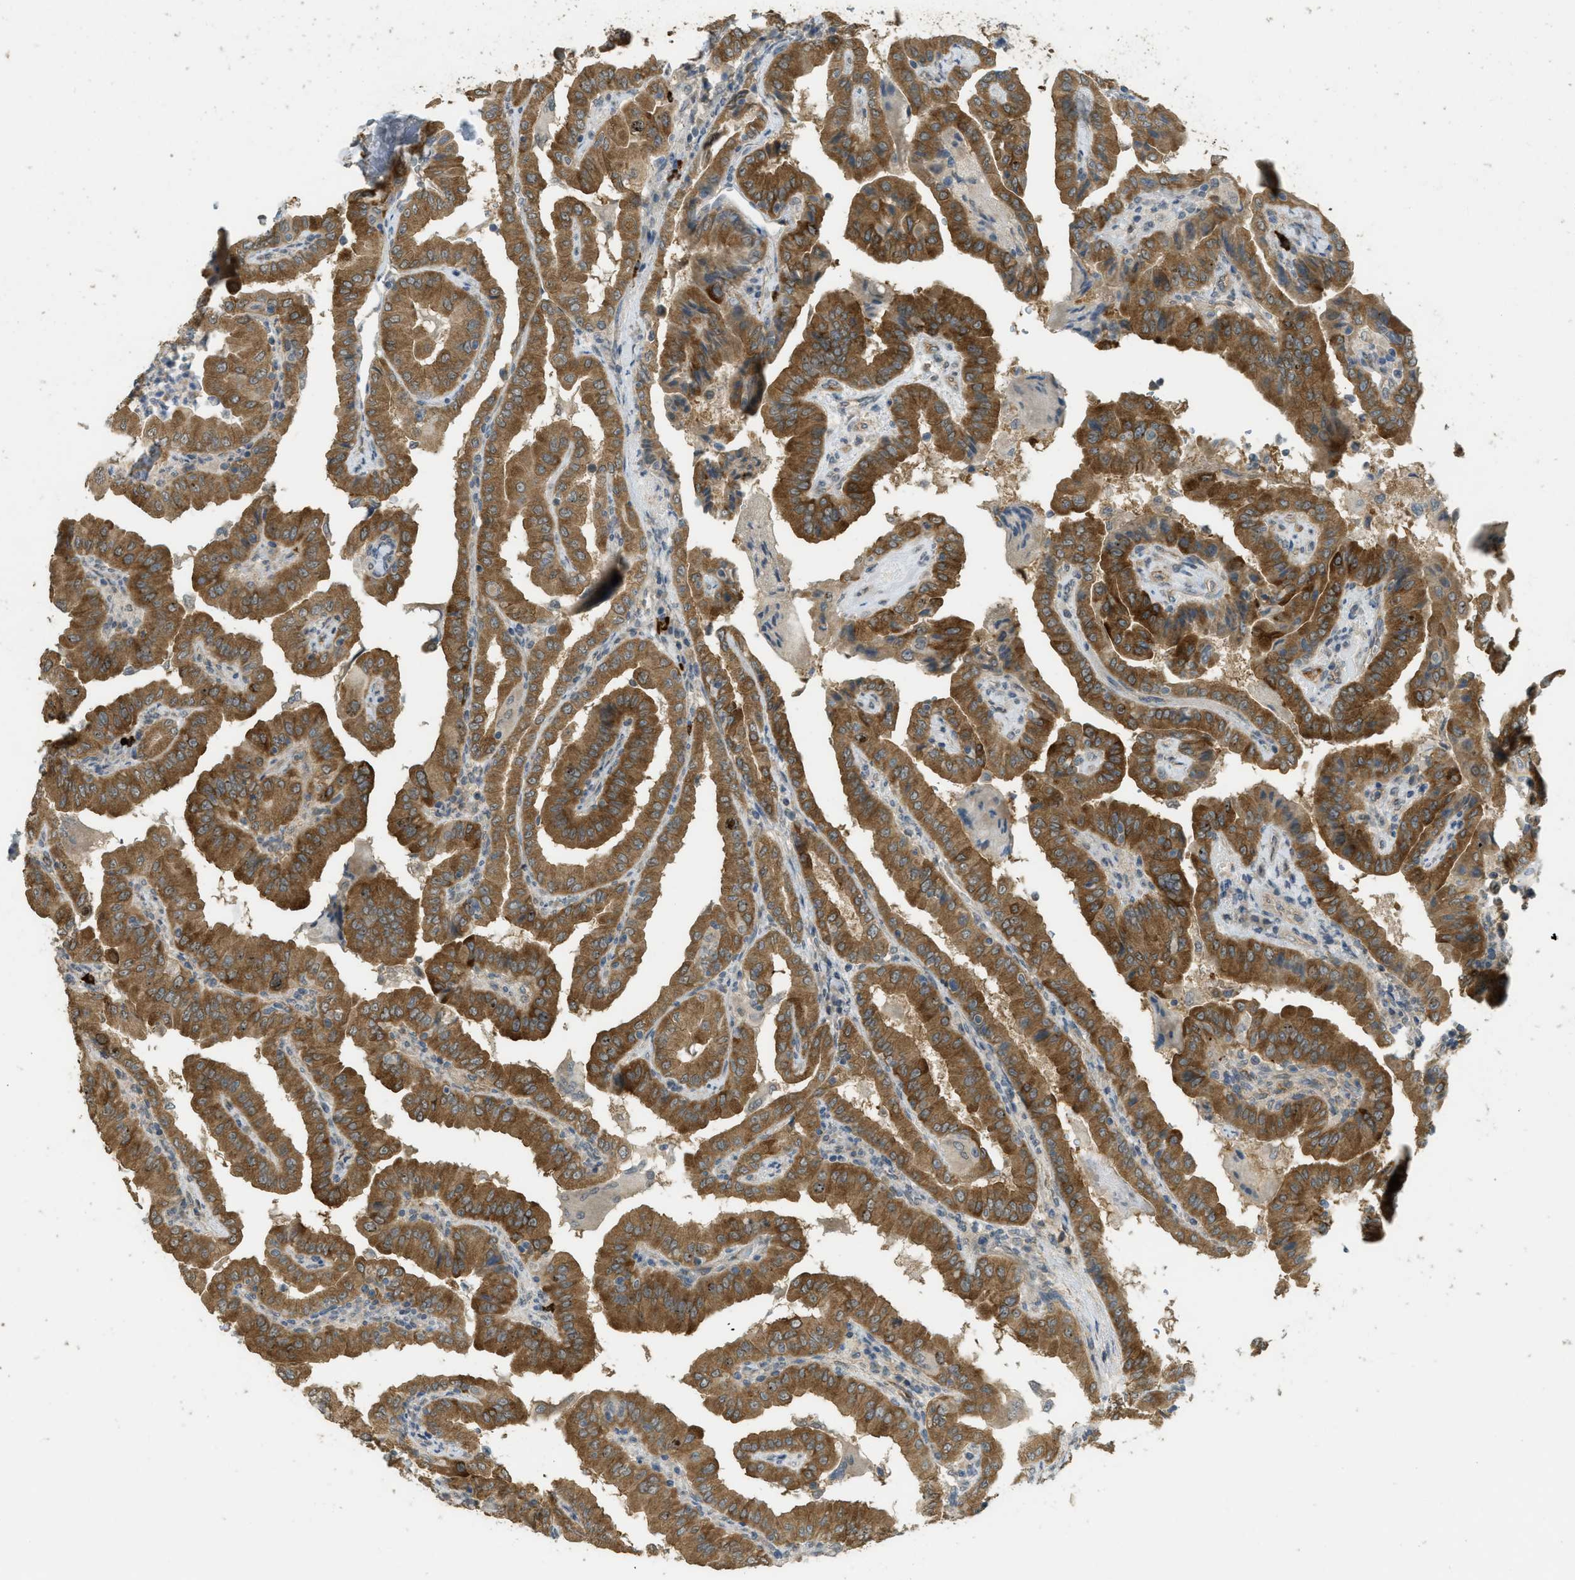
{"staining": {"intensity": "moderate", "quantity": ">75%", "location": "cytoplasmic/membranous"}, "tissue": "thyroid cancer", "cell_type": "Tumor cells", "image_type": "cancer", "snomed": [{"axis": "morphology", "description": "Papillary adenocarcinoma, NOS"}, {"axis": "topography", "description": "Thyroid gland"}], "caption": "Brown immunohistochemical staining in human thyroid papillary adenocarcinoma demonstrates moderate cytoplasmic/membranous expression in about >75% of tumor cells.", "gene": "IGF2BP2", "patient": {"sex": "male", "age": 33}}